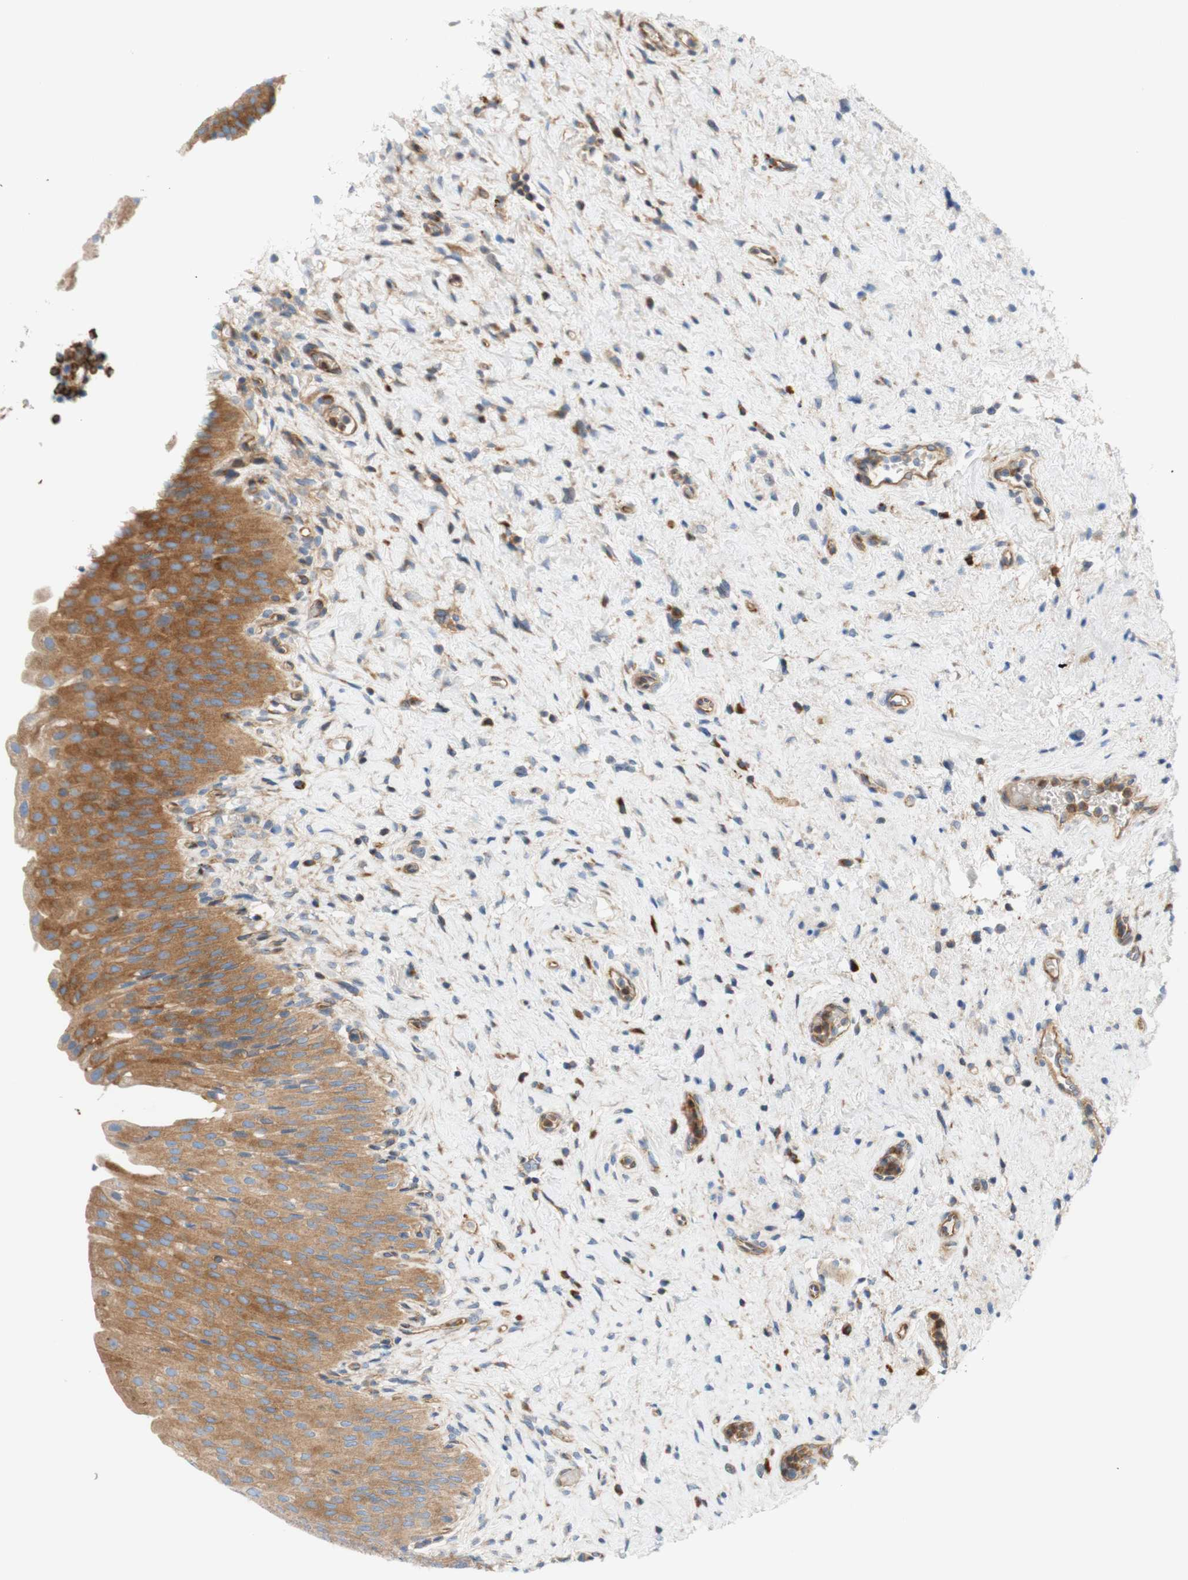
{"staining": {"intensity": "moderate", "quantity": ">75%", "location": "cytoplasmic/membranous"}, "tissue": "urinary bladder", "cell_type": "Urothelial cells", "image_type": "normal", "snomed": [{"axis": "morphology", "description": "Normal tissue, NOS"}, {"axis": "morphology", "description": "Urothelial carcinoma, High grade"}, {"axis": "topography", "description": "Urinary bladder"}], "caption": "This image displays immunohistochemistry staining of unremarkable human urinary bladder, with medium moderate cytoplasmic/membranous staining in approximately >75% of urothelial cells.", "gene": "STOM", "patient": {"sex": "male", "age": 46}}